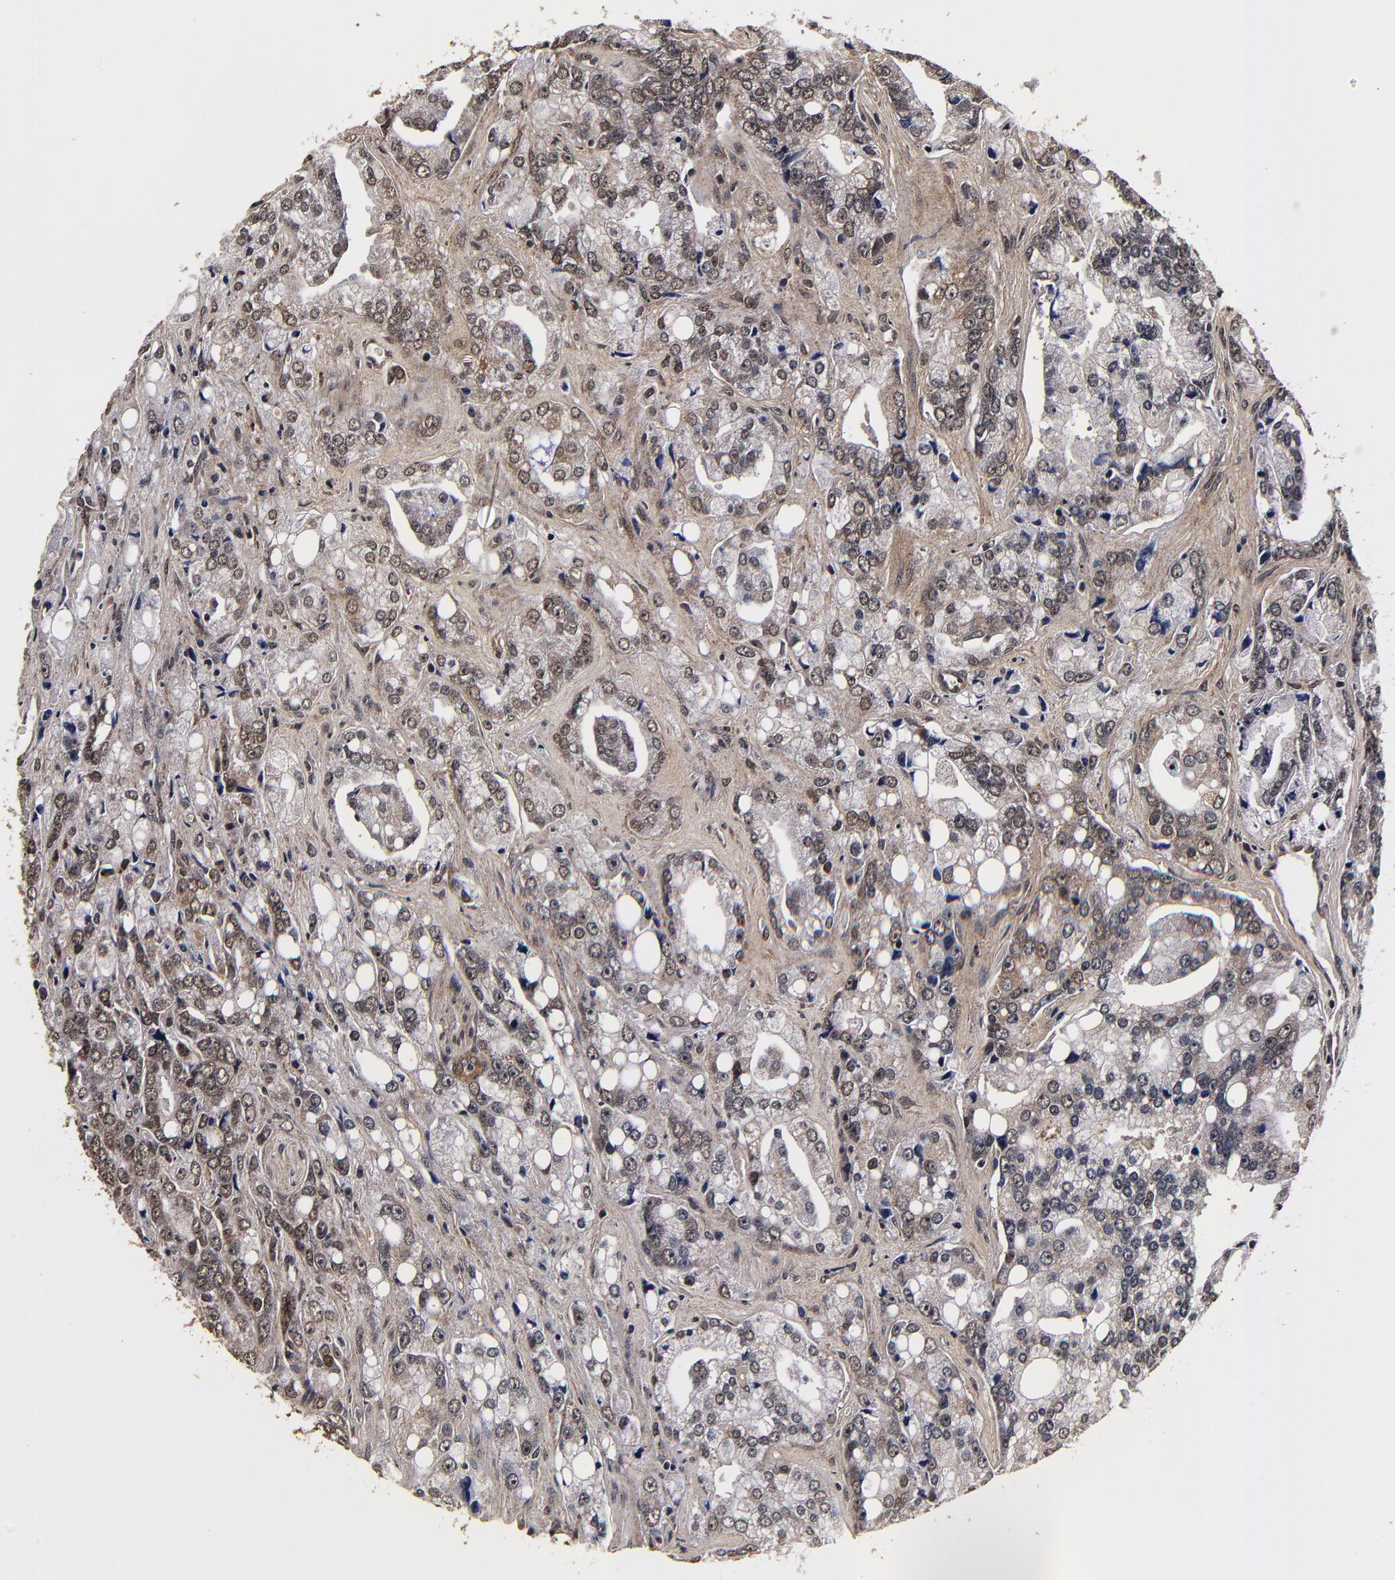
{"staining": {"intensity": "weak", "quantity": "25%-75%", "location": "cytoplasmic/membranous,nuclear"}, "tissue": "prostate cancer", "cell_type": "Tumor cells", "image_type": "cancer", "snomed": [{"axis": "morphology", "description": "Adenocarcinoma, High grade"}, {"axis": "topography", "description": "Prostate"}], "caption": "Prostate cancer (adenocarcinoma (high-grade)) tissue demonstrates weak cytoplasmic/membranous and nuclear positivity in about 25%-75% of tumor cells, visualized by immunohistochemistry. The staining was performed using DAB, with brown indicating positive protein expression. Nuclei are stained blue with hematoxylin.", "gene": "MMP15", "patient": {"sex": "male", "age": 67}}